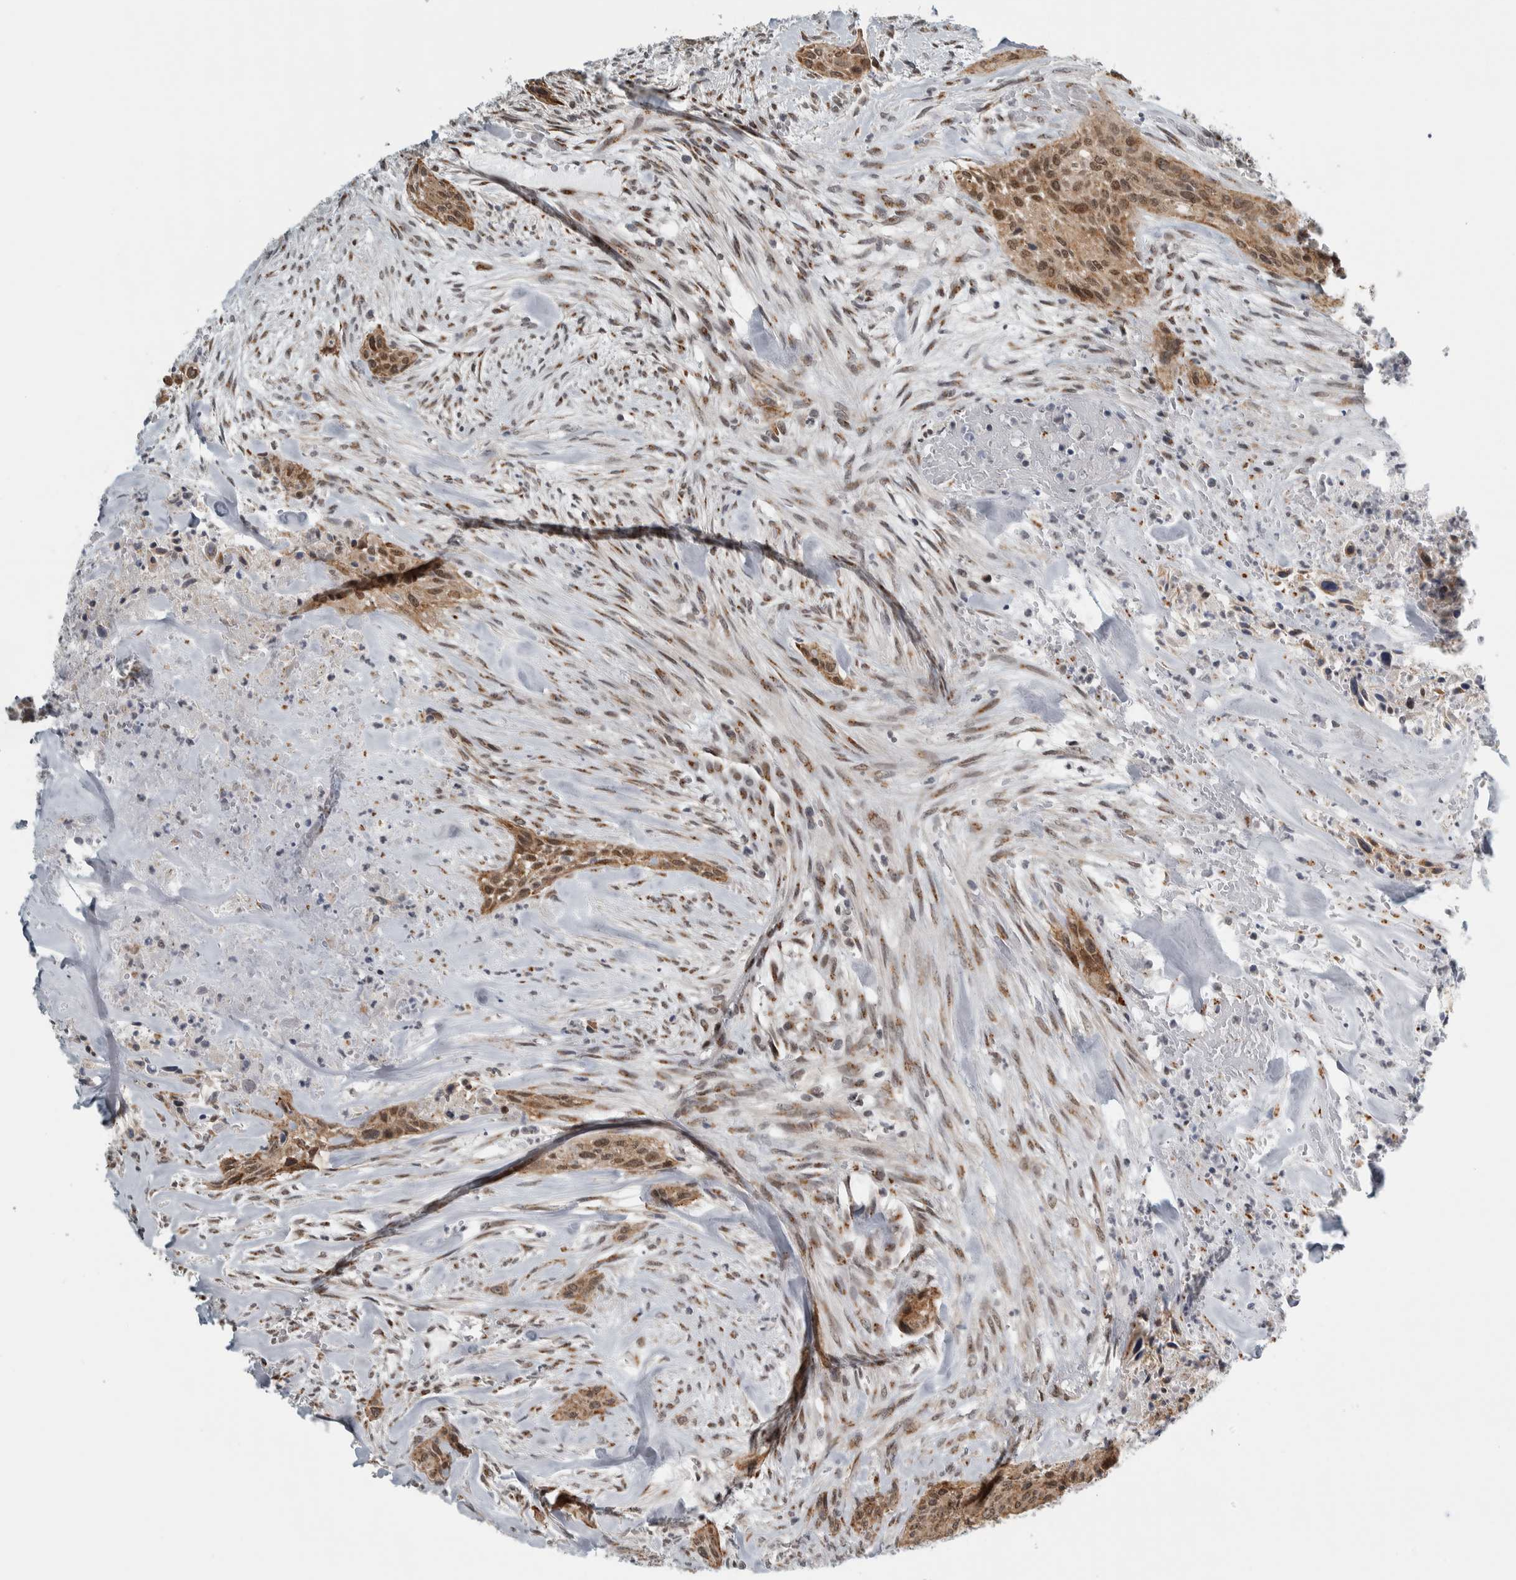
{"staining": {"intensity": "moderate", "quantity": ">75%", "location": "cytoplasmic/membranous,nuclear"}, "tissue": "urothelial cancer", "cell_type": "Tumor cells", "image_type": "cancer", "snomed": [{"axis": "morphology", "description": "Urothelial carcinoma, High grade"}, {"axis": "topography", "description": "Urinary bladder"}], "caption": "Protein expression analysis of human high-grade urothelial carcinoma reveals moderate cytoplasmic/membranous and nuclear positivity in about >75% of tumor cells.", "gene": "ZMYND8", "patient": {"sex": "male", "age": 35}}